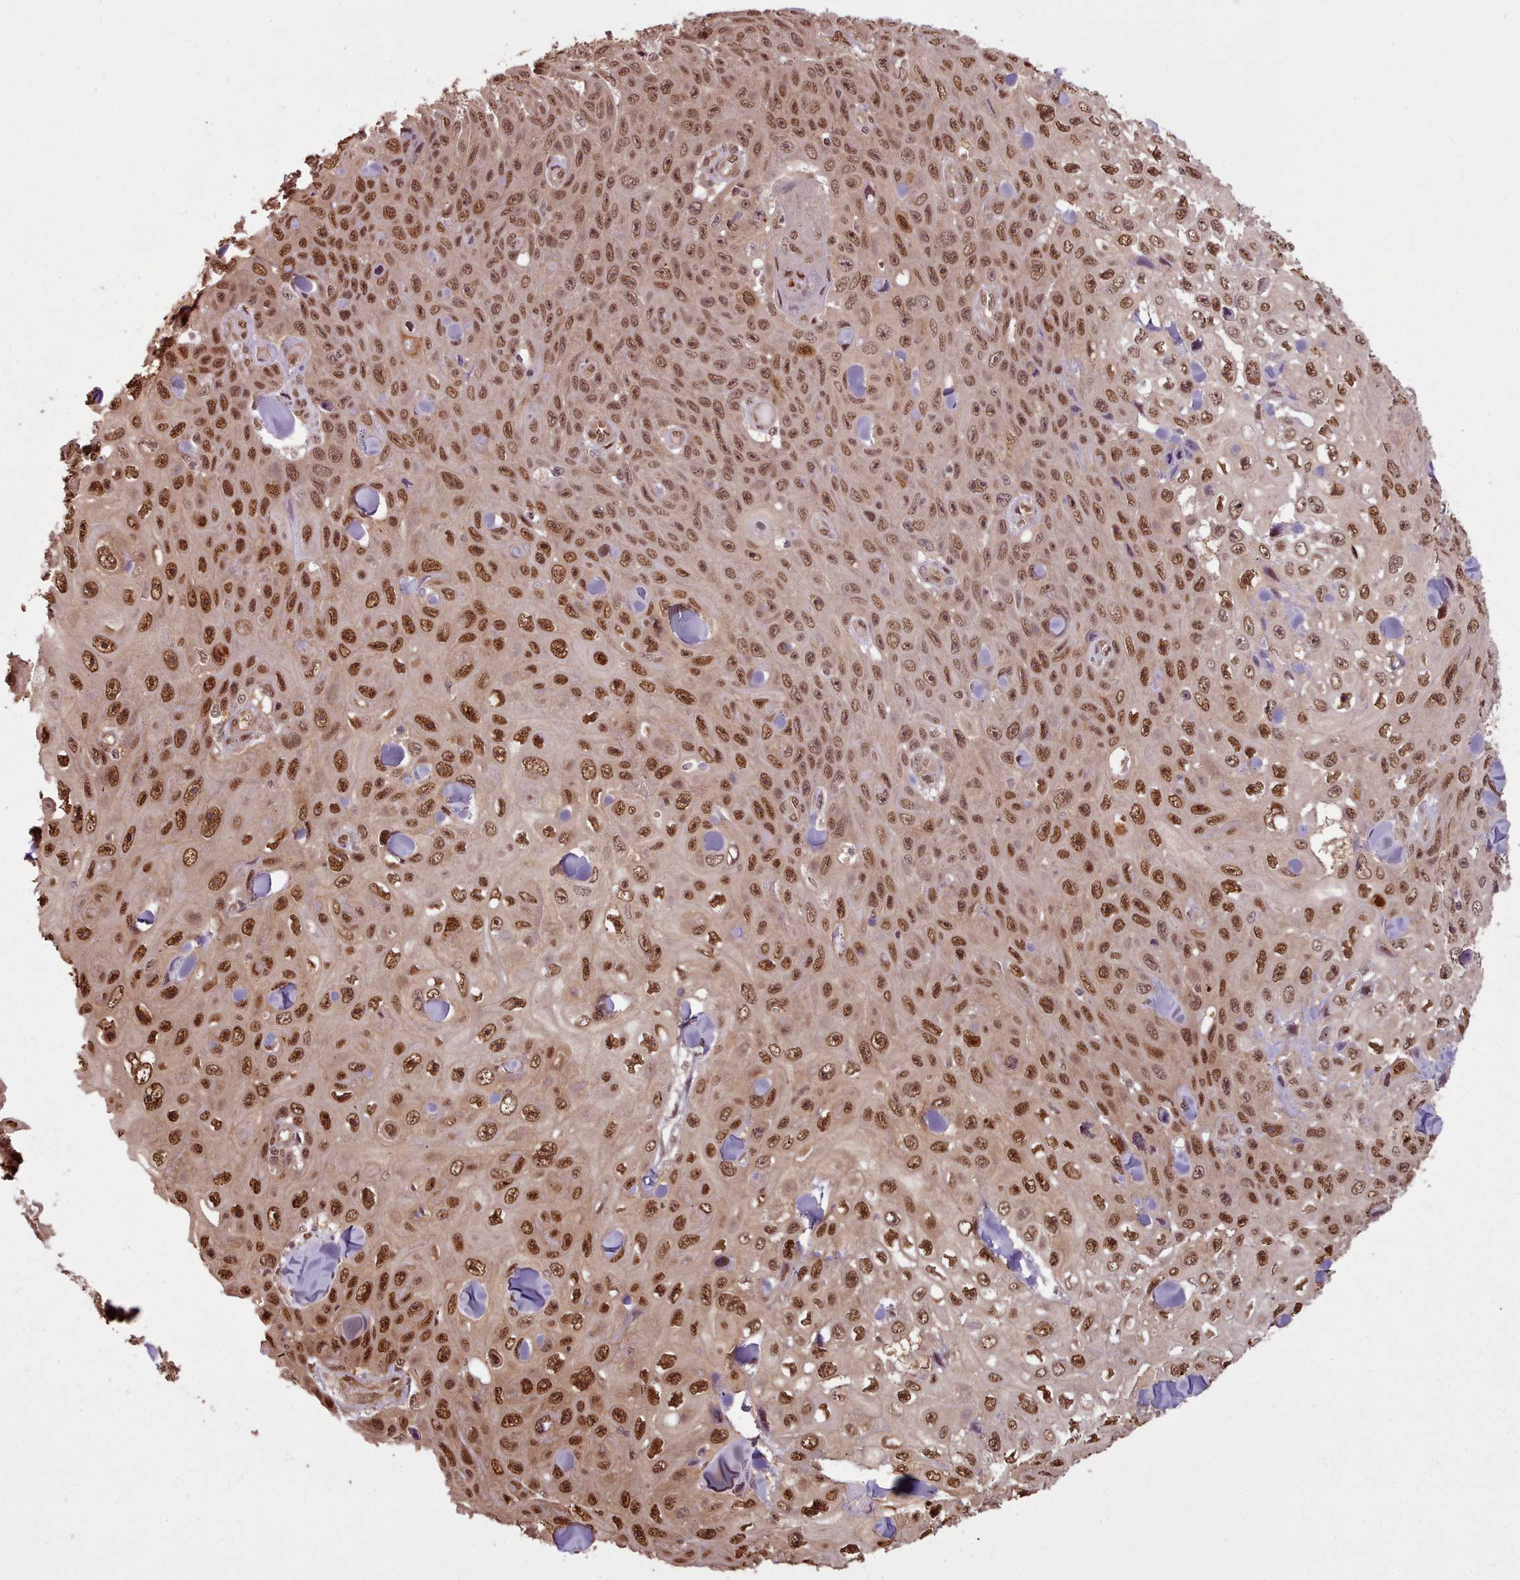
{"staining": {"intensity": "strong", "quantity": ">75%", "location": "nuclear"}, "tissue": "skin cancer", "cell_type": "Tumor cells", "image_type": "cancer", "snomed": [{"axis": "morphology", "description": "Squamous cell carcinoma, NOS"}, {"axis": "topography", "description": "Skin"}], "caption": "This is a histology image of immunohistochemistry staining of skin squamous cell carcinoma, which shows strong positivity in the nuclear of tumor cells.", "gene": "RPS27A", "patient": {"sex": "male", "age": 82}}